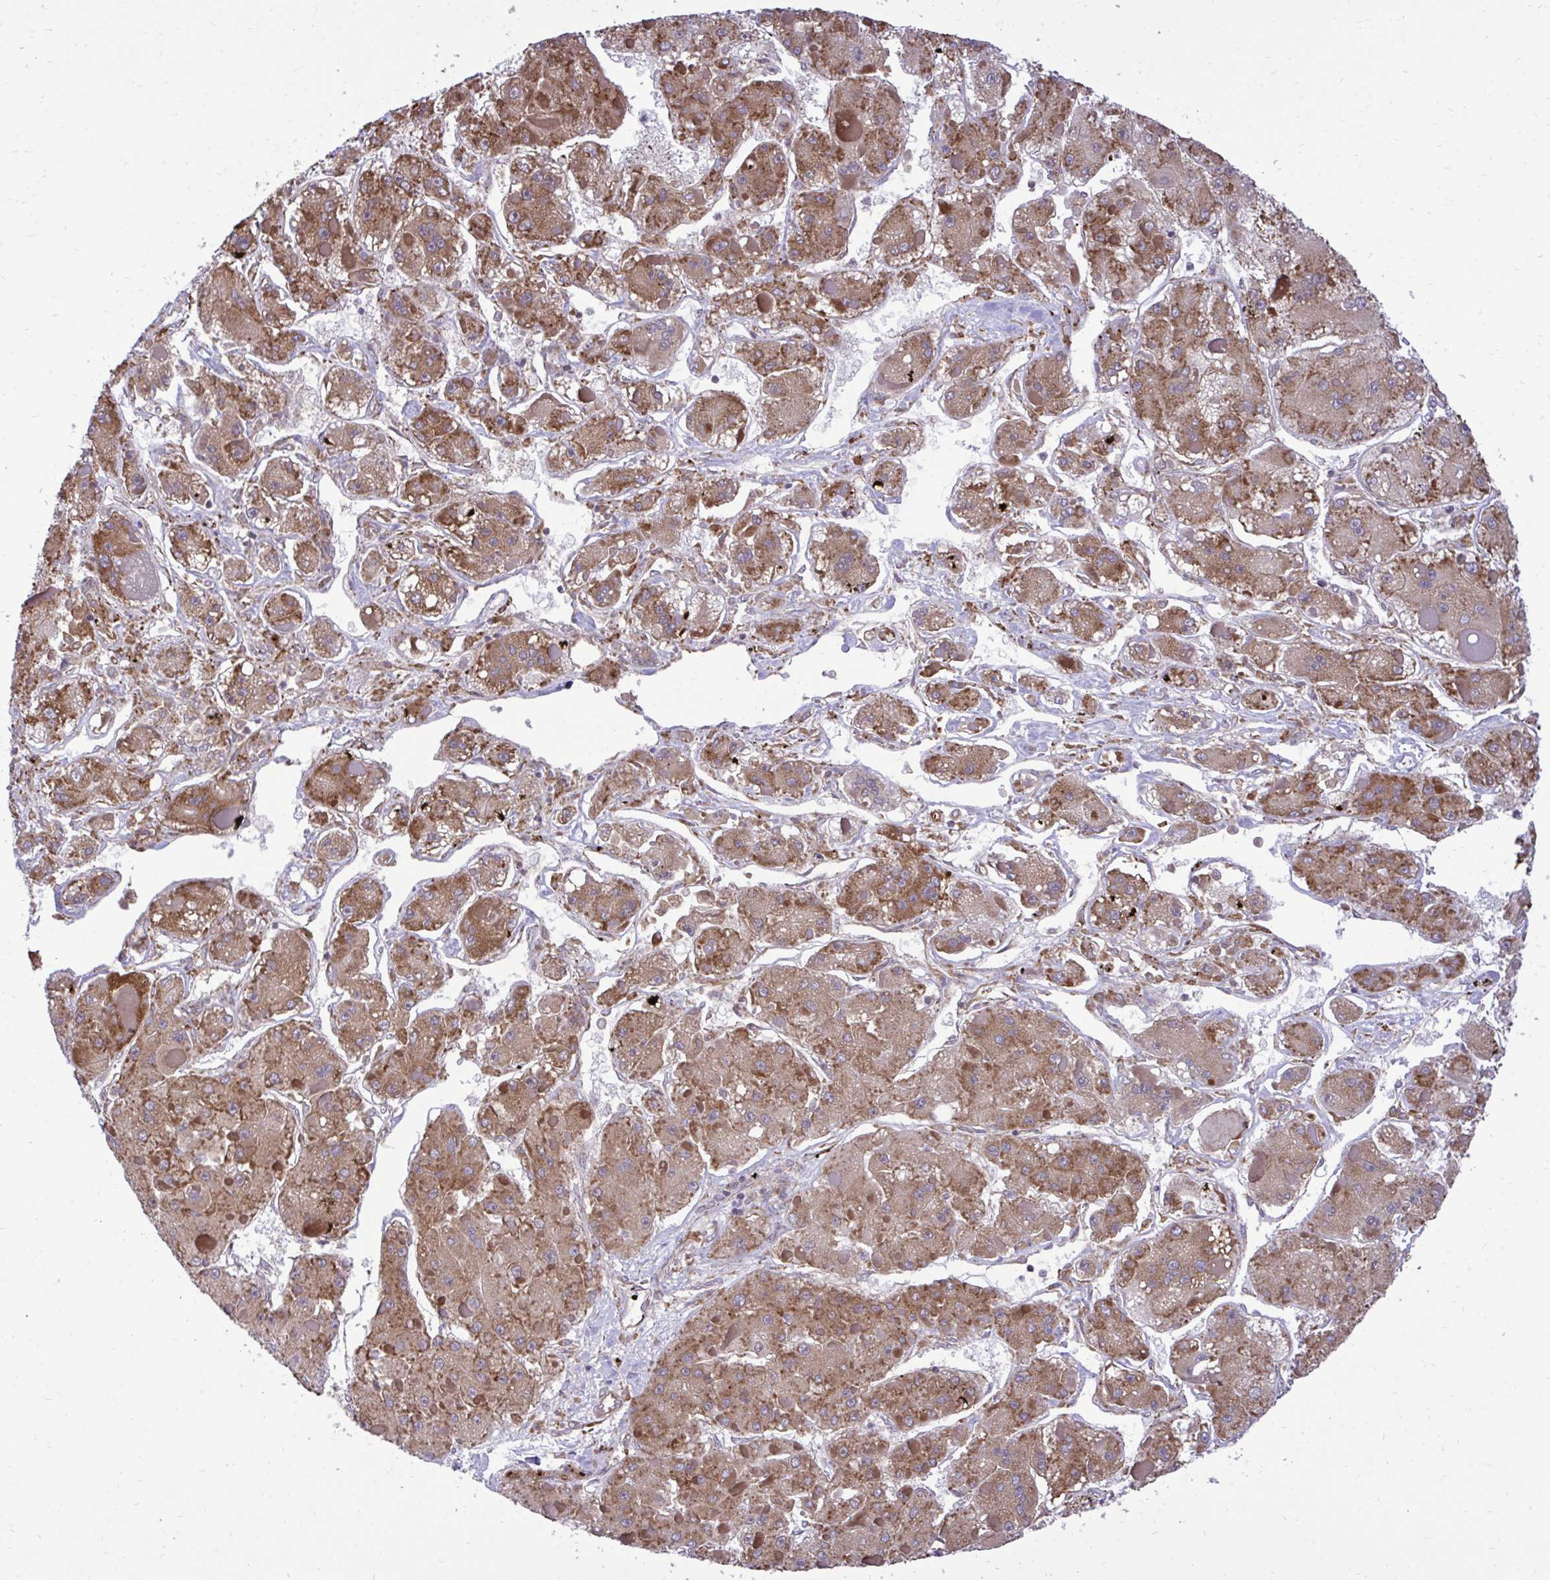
{"staining": {"intensity": "moderate", "quantity": ">75%", "location": "cytoplasmic/membranous"}, "tissue": "liver cancer", "cell_type": "Tumor cells", "image_type": "cancer", "snomed": [{"axis": "morphology", "description": "Carcinoma, Hepatocellular, NOS"}, {"axis": "topography", "description": "Liver"}], "caption": "Protein expression analysis of human liver cancer reveals moderate cytoplasmic/membranous positivity in approximately >75% of tumor cells.", "gene": "RPS15", "patient": {"sex": "female", "age": 73}}